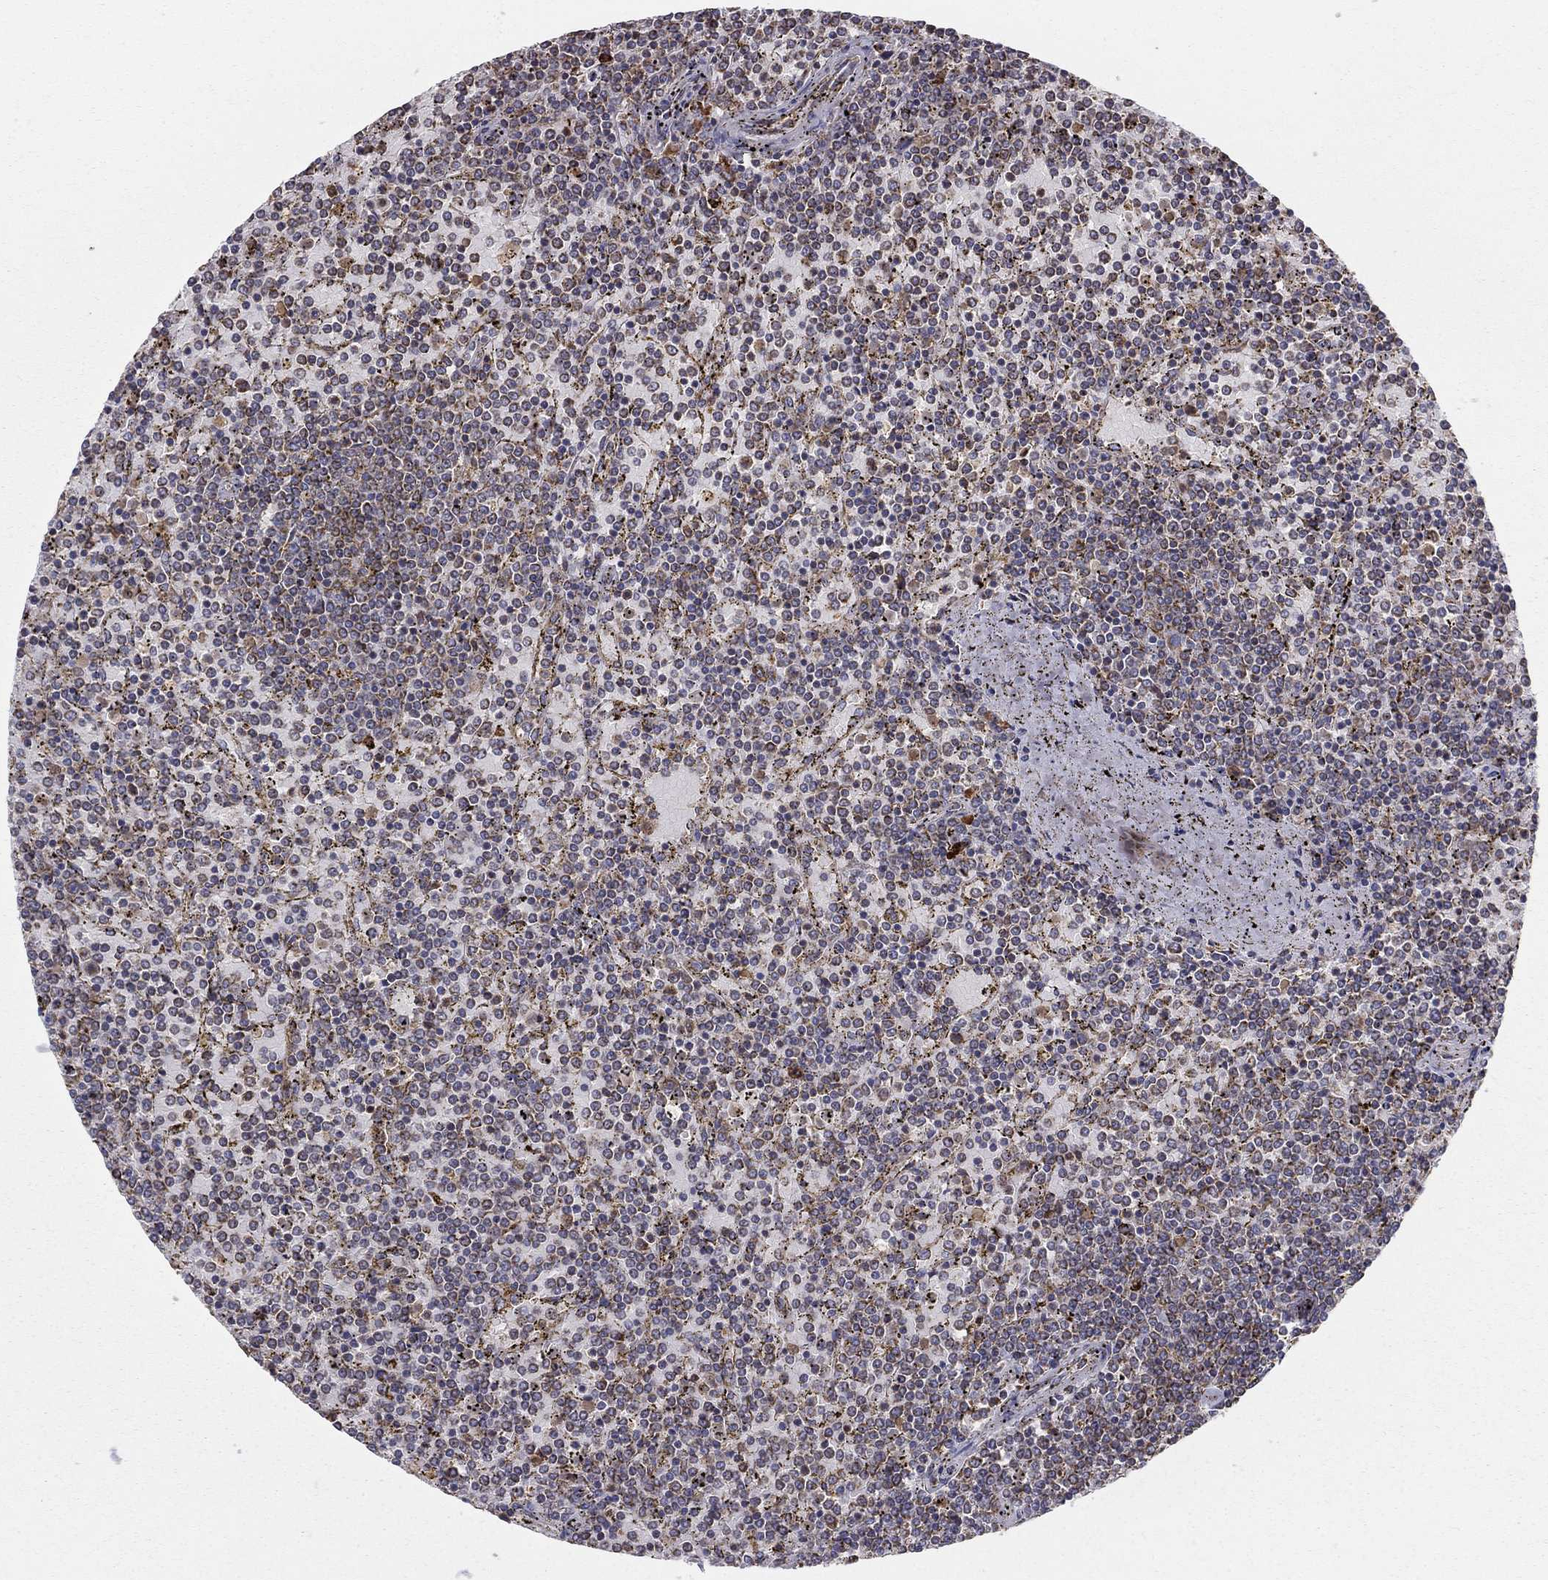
{"staining": {"intensity": "negative", "quantity": "none", "location": "none"}, "tissue": "lymphoma", "cell_type": "Tumor cells", "image_type": "cancer", "snomed": [{"axis": "morphology", "description": "Malignant lymphoma, non-Hodgkin's type, Low grade"}, {"axis": "topography", "description": "Spleen"}], "caption": "DAB (3,3'-diaminobenzidine) immunohistochemical staining of human lymphoma displays no significant staining in tumor cells.", "gene": "PRDX4", "patient": {"sex": "female", "age": 77}}